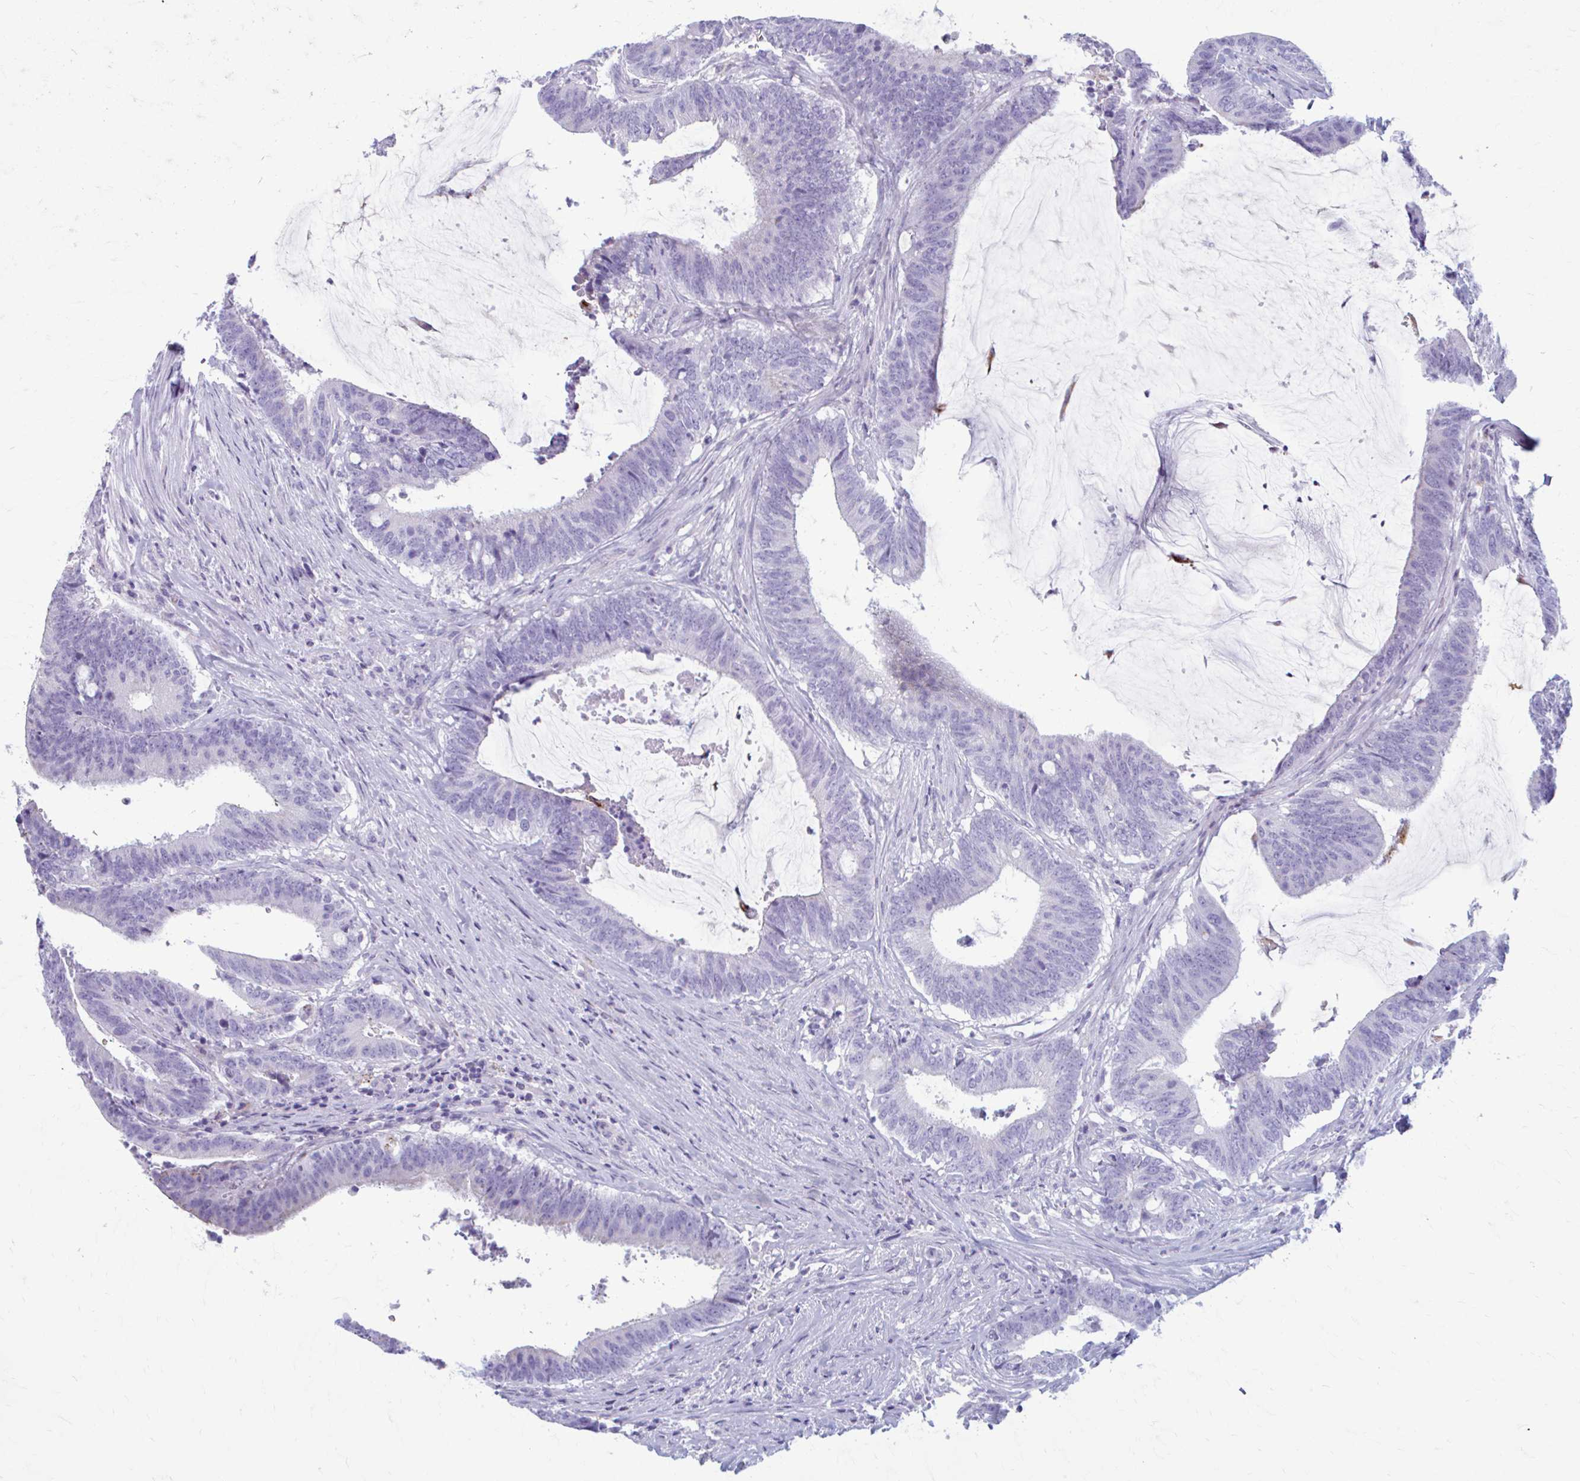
{"staining": {"intensity": "negative", "quantity": "none", "location": "none"}, "tissue": "colorectal cancer", "cell_type": "Tumor cells", "image_type": "cancer", "snomed": [{"axis": "morphology", "description": "Adenocarcinoma, NOS"}, {"axis": "topography", "description": "Colon"}], "caption": "High magnification brightfield microscopy of colorectal adenocarcinoma stained with DAB (brown) and counterstained with hematoxylin (blue): tumor cells show no significant expression. Brightfield microscopy of immunohistochemistry (IHC) stained with DAB (brown) and hematoxylin (blue), captured at high magnification.", "gene": "C12orf71", "patient": {"sex": "female", "age": 43}}